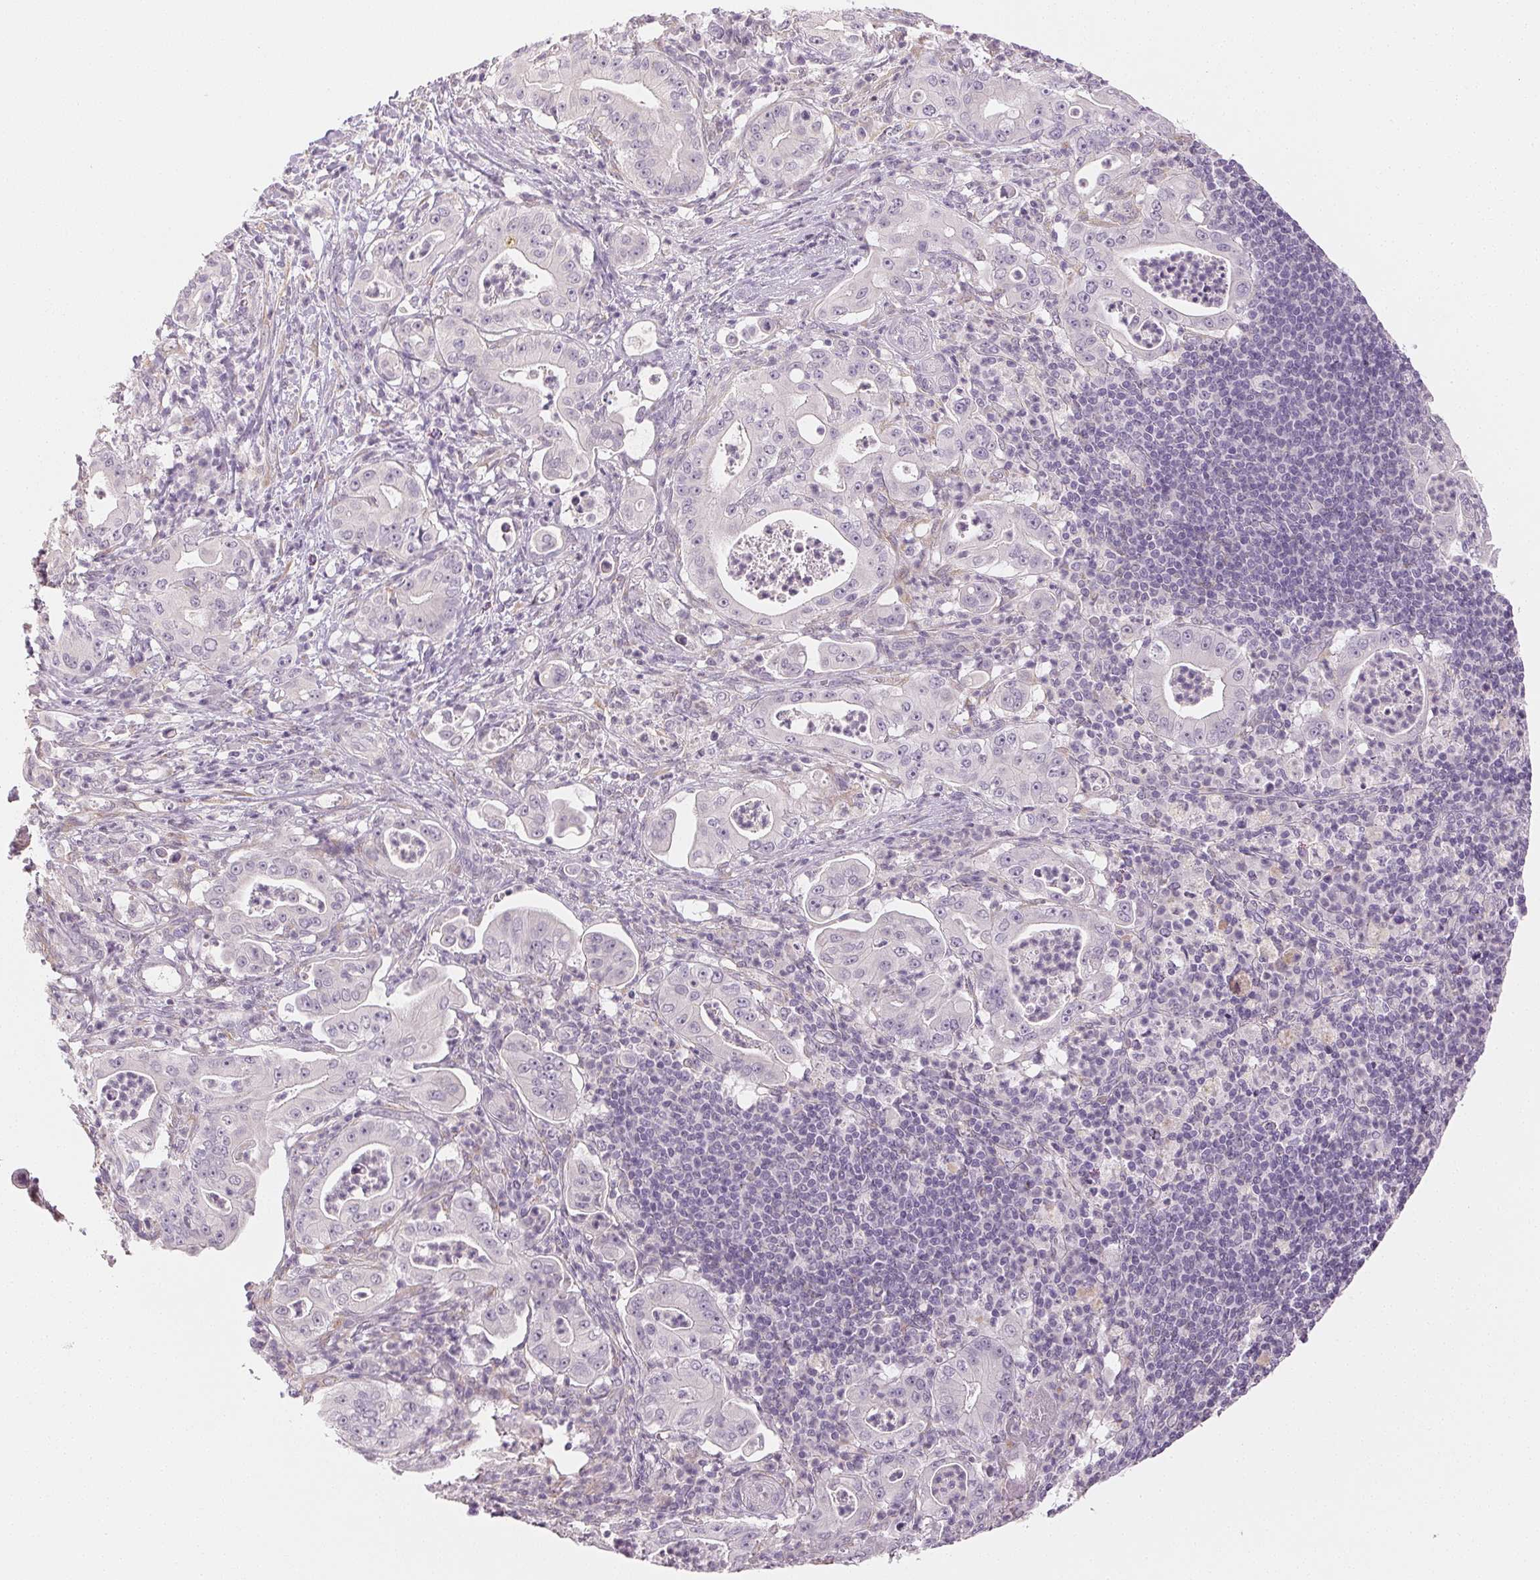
{"staining": {"intensity": "negative", "quantity": "none", "location": "none"}, "tissue": "pancreatic cancer", "cell_type": "Tumor cells", "image_type": "cancer", "snomed": [{"axis": "morphology", "description": "Adenocarcinoma, NOS"}, {"axis": "topography", "description": "Pancreas"}], "caption": "IHC image of neoplastic tissue: human pancreatic cancer (adenocarcinoma) stained with DAB displays no significant protein staining in tumor cells.", "gene": "MAP1LC3A", "patient": {"sex": "male", "age": 71}}